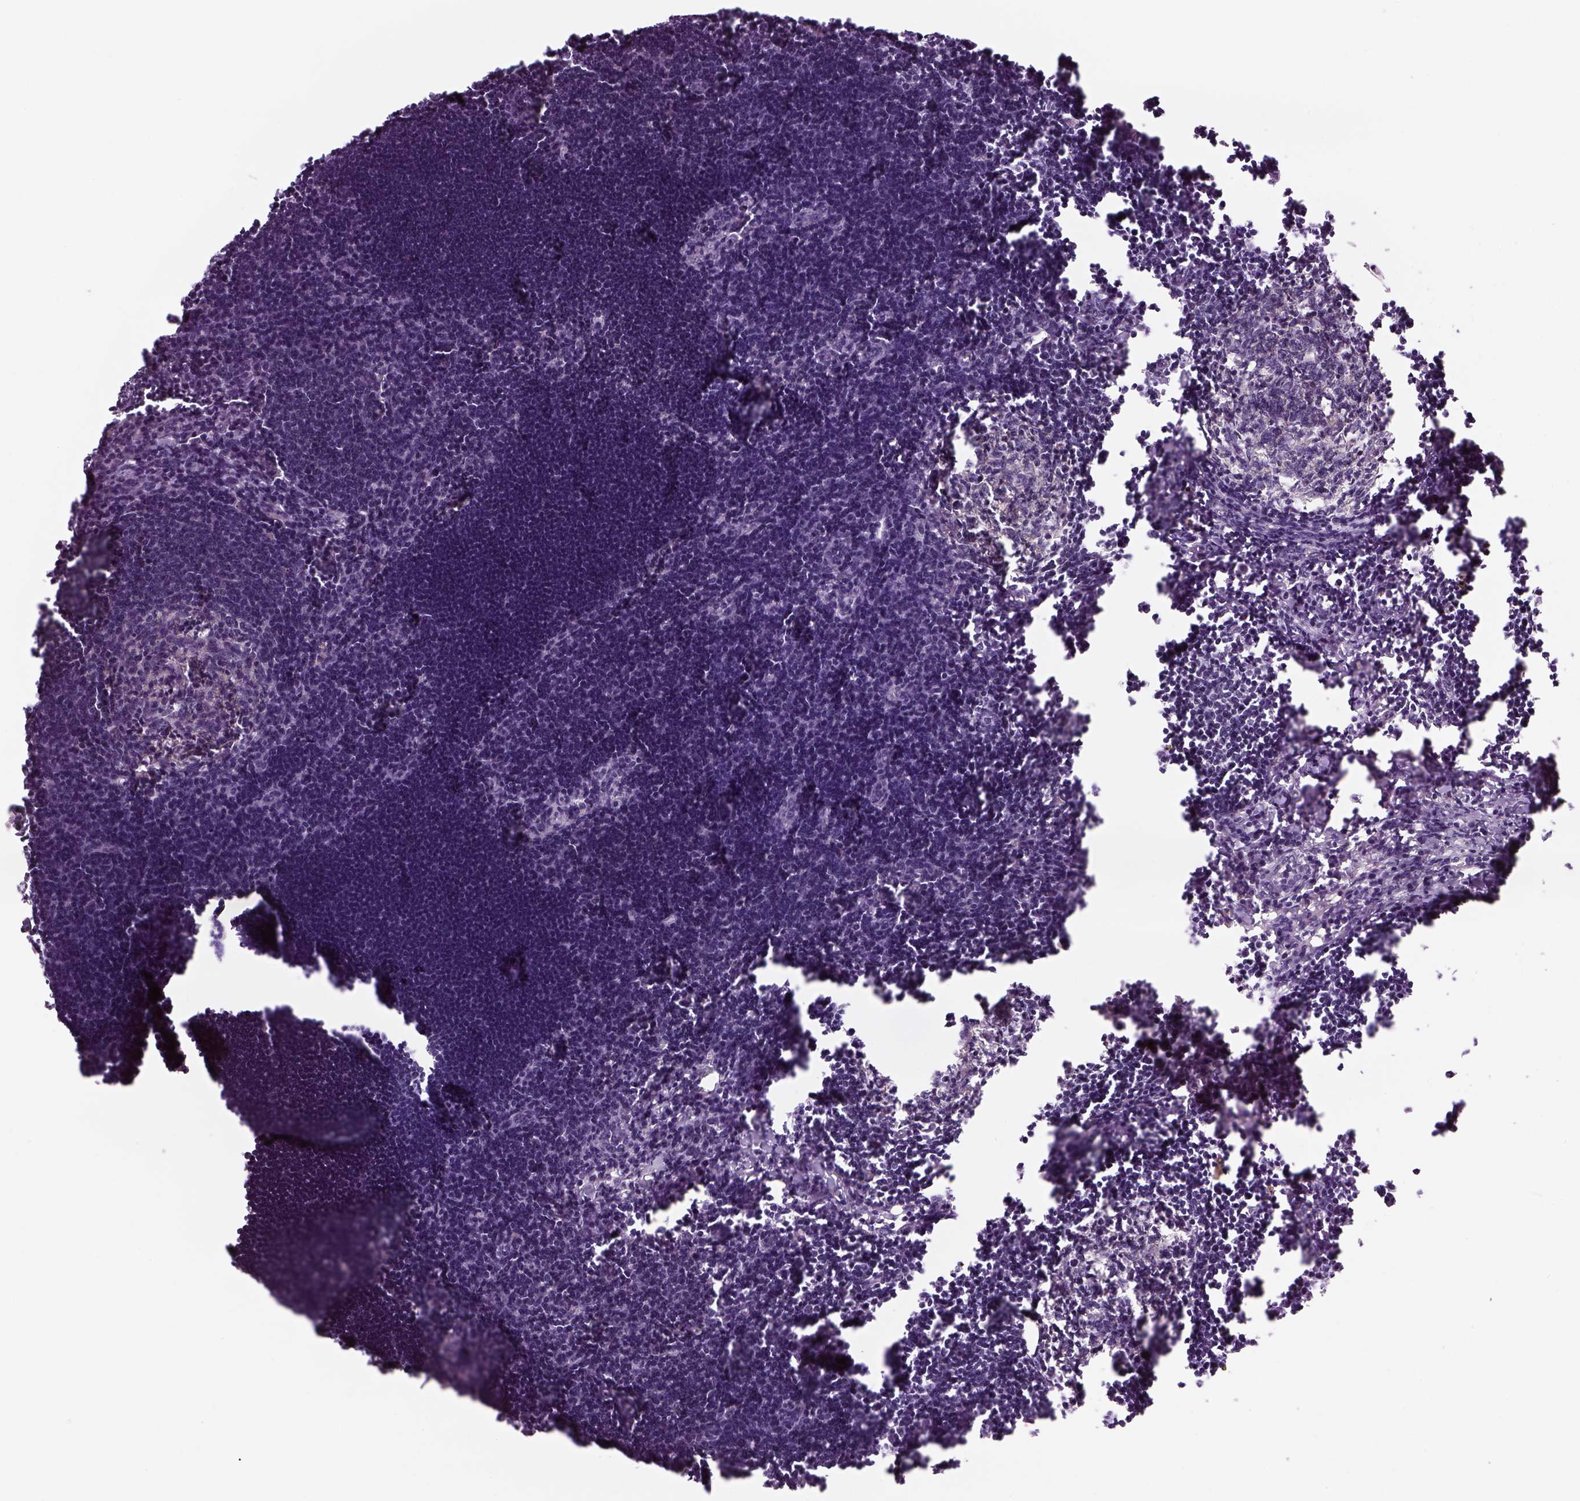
{"staining": {"intensity": "negative", "quantity": "none", "location": "none"}, "tissue": "lymph node", "cell_type": "Germinal center cells", "image_type": "normal", "snomed": [{"axis": "morphology", "description": "Normal tissue, NOS"}, {"axis": "topography", "description": "Lymph node"}], "caption": "A high-resolution image shows immunohistochemistry (IHC) staining of benign lymph node, which demonstrates no significant expression in germinal center cells.", "gene": "LRRIQ3", "patient": {"sex": "male", "age": 55}}